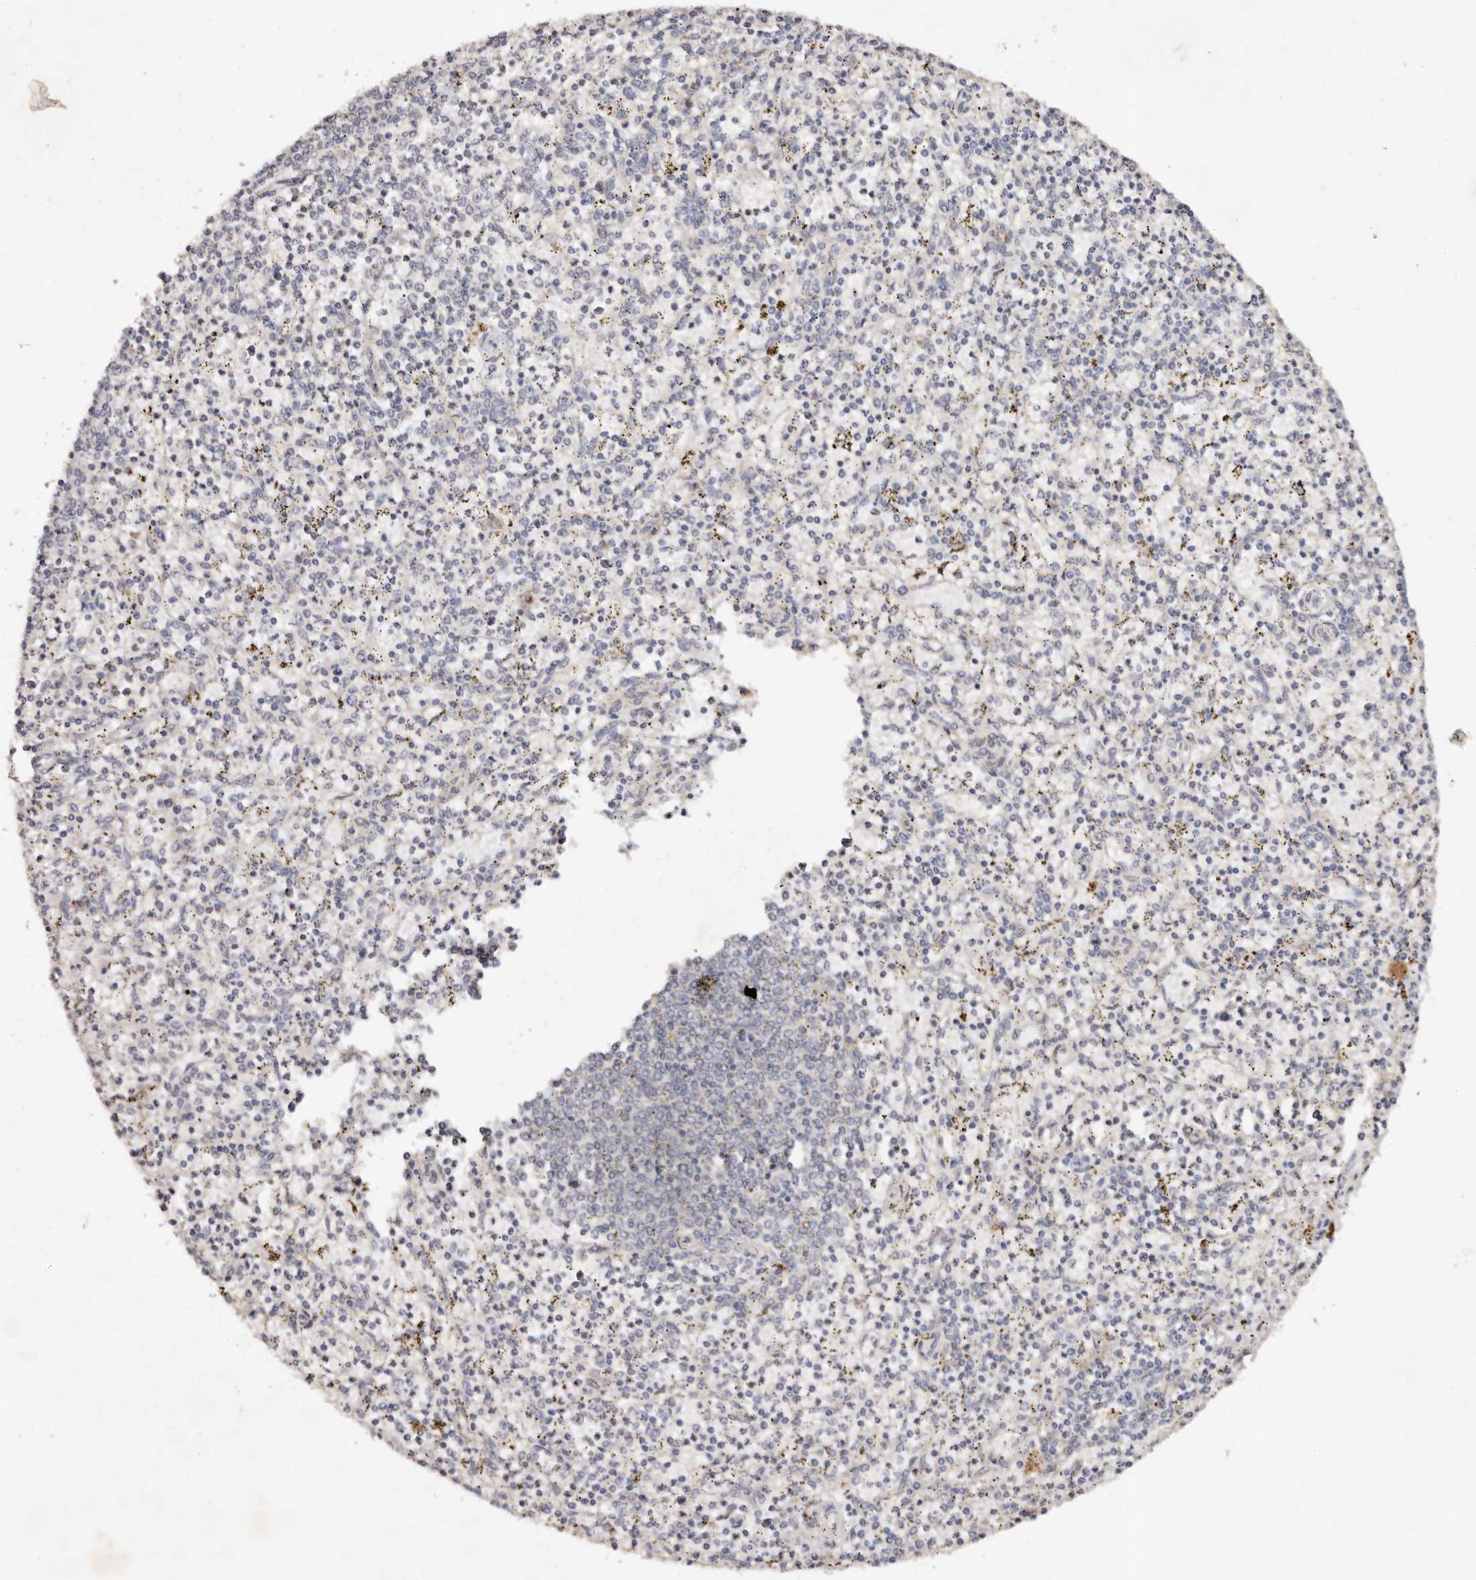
{"staining": {"intensity": "negative", "quantity": "none", "location": "none"}, "tissue": "spleen", "cell_type": "Cells in red pulp", "image_type": "normal", "snomed": [{"axis": "morphology", "description": "Normal tissue, NOS"}, {"axis": "topography", "description": "Spleen"}], "caption": "IHC histopathology image of benign spleen stained for a protein (brown), which displays no staining in cells in red pulp. Nuclei are stained in blue.", "gene": "SERPINH1", "patient": {"sex": "male", "age": 72}}